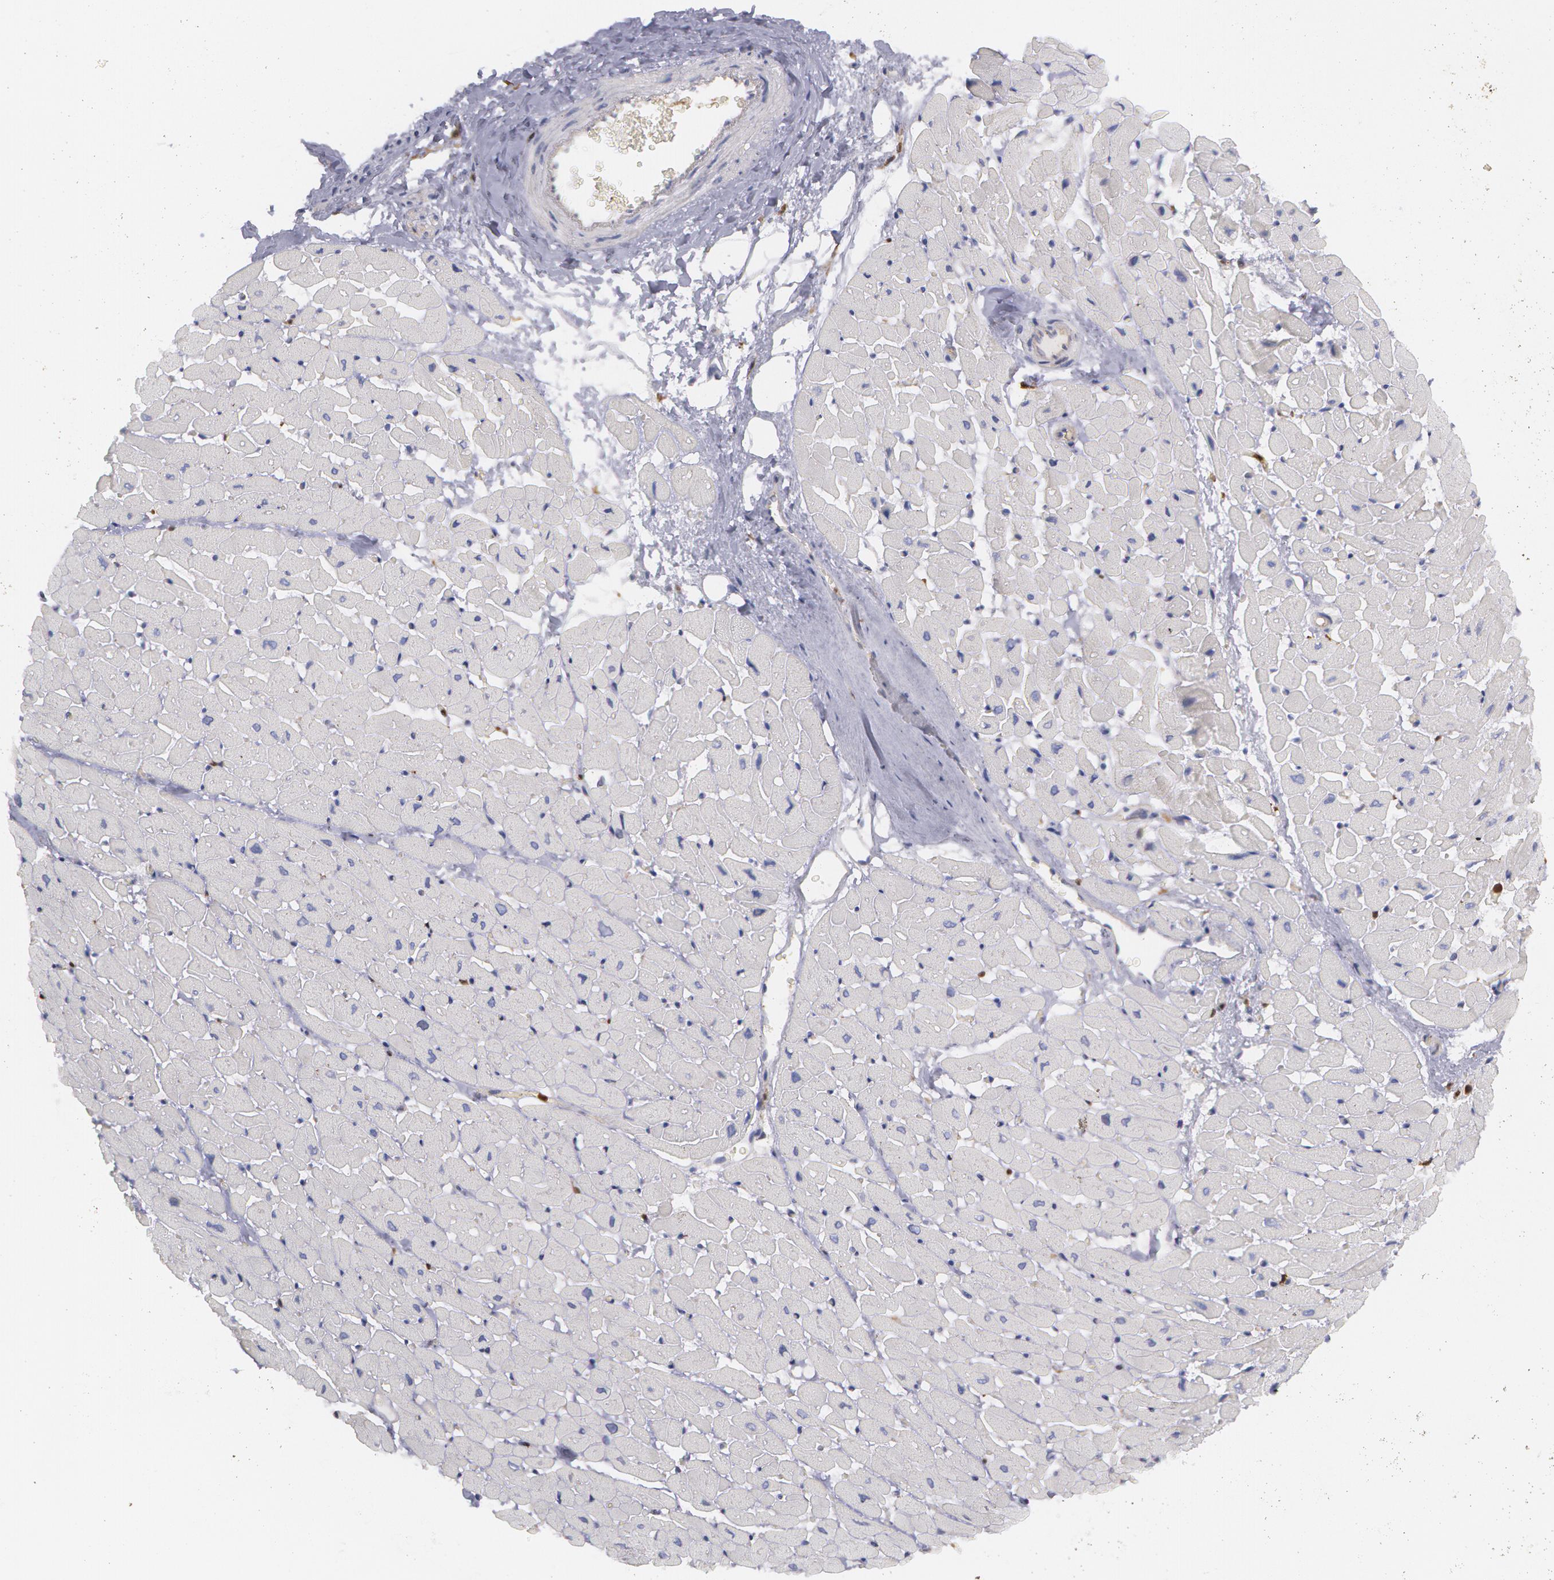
{"staining": {"intensity": "negative", "quantity": "none", "location": "none"}, "tissue": "heart muscle", "cell_type": "Cardiomyocytes", "image_type": "normal", "snomed": [{"axis": "morphology", "description": "Normal tissue, NOS"}, {"axis": "topography", "description": "Heart"}], "caption": "Immunohistochemical staining of unremarkable heart muscle displays no significant expression in cardiomyocytes. (DAB IHC, high magnification).", "gene": "SYK", "patient": {"sex": "male", "age": 45}}